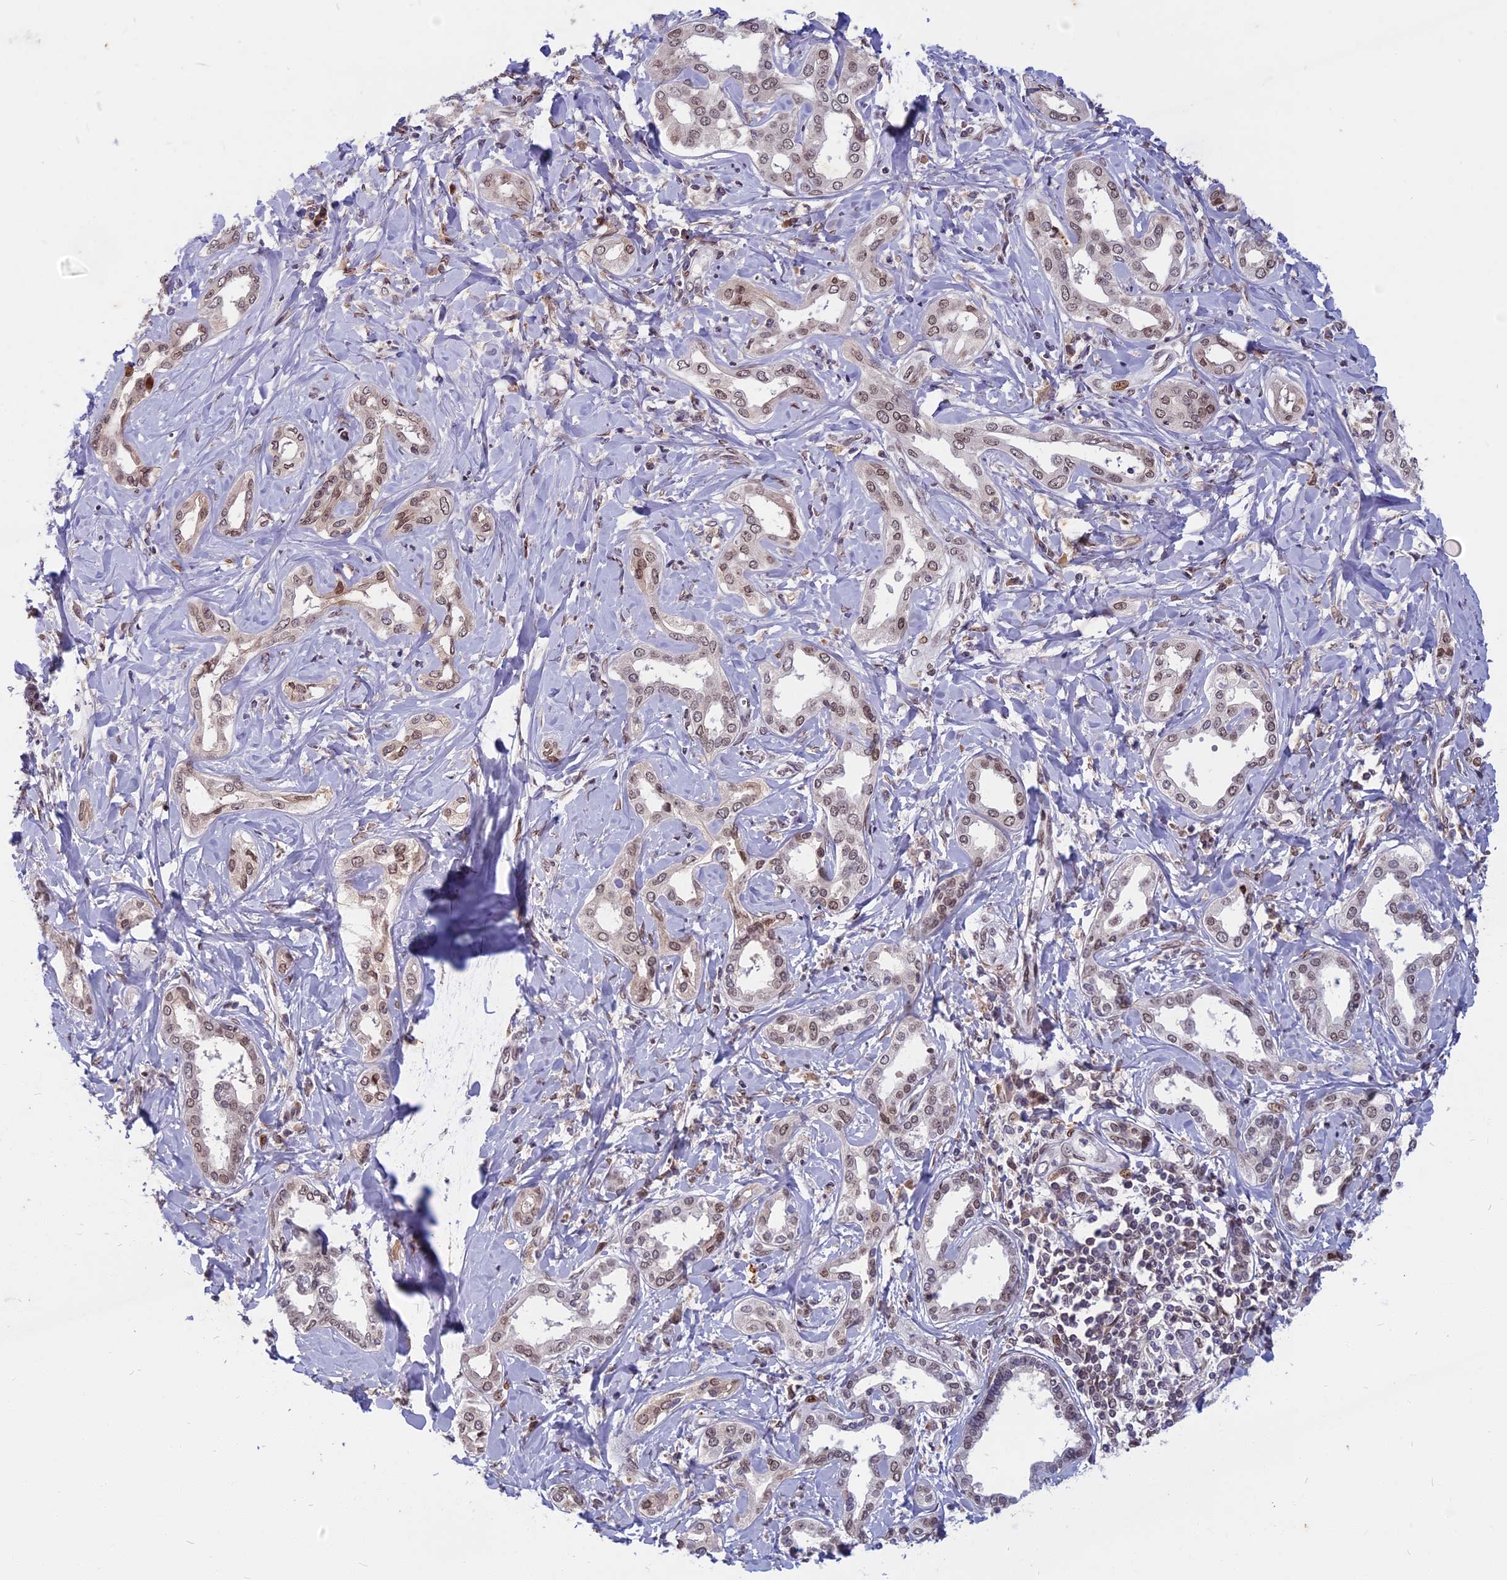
{"staining": {"intensity": "weak", "quantity": ">75%", "location": "nuclear"}, "tissue": "liver cancer", "cell_type": "Tumor cells", "image_type": "cancer", "snomed": [{"axis": "morphology", "description": "Cholangiocarcinoma"}, {"axis": "topography", "description": "Liver"}], "caption": "Human cholangiocarcinoma (liver) stained with a protein marker displays weak staining in tumor cells.", "gene": "CDC7", "patient": {"sex": "female", "age": 77}}